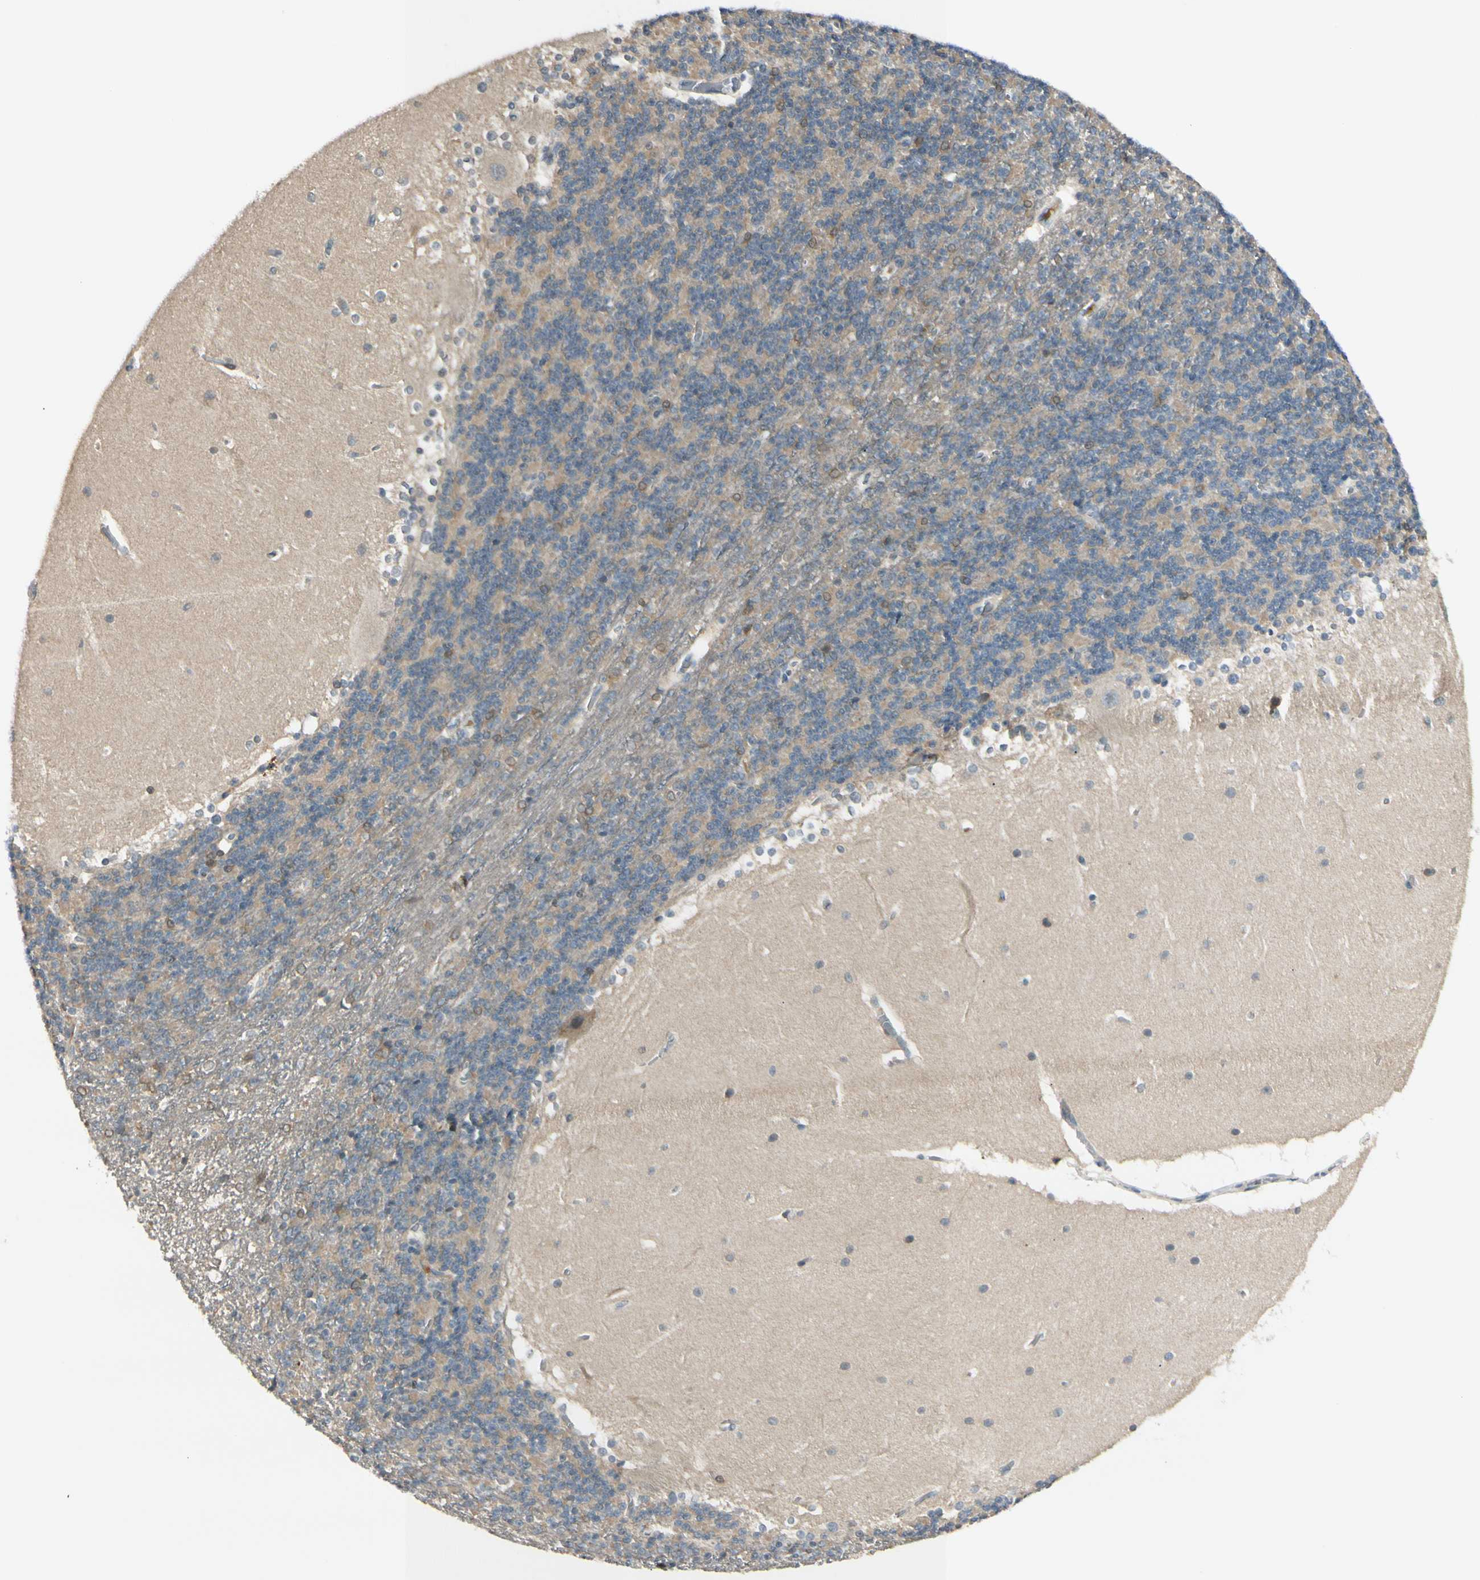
{"staining": {"intensity": "weak", "quantity": "<25%", "location": "cytoplasmic/membranous"}, "tissue": "cerebellum", "cell_type": "Cells in granular layer", "image_type": "normal", "snomed": [{"axis": "morphology", "description": "Normal tissue, NOS"}, {"axis": "topography", "description": "Cerebellum"}], "caption": "IHC photomicrograph of unremarkable cerebellum: cerebellum stained with DAB (3,3'-diaminobenzidine) shows no significant protein expression in cells in granular layer. (Immunohistochemistry, brightfield microscopy, high magnification).", "gene": "FGF10", "patient": {"sex": "female", "age": 19}}